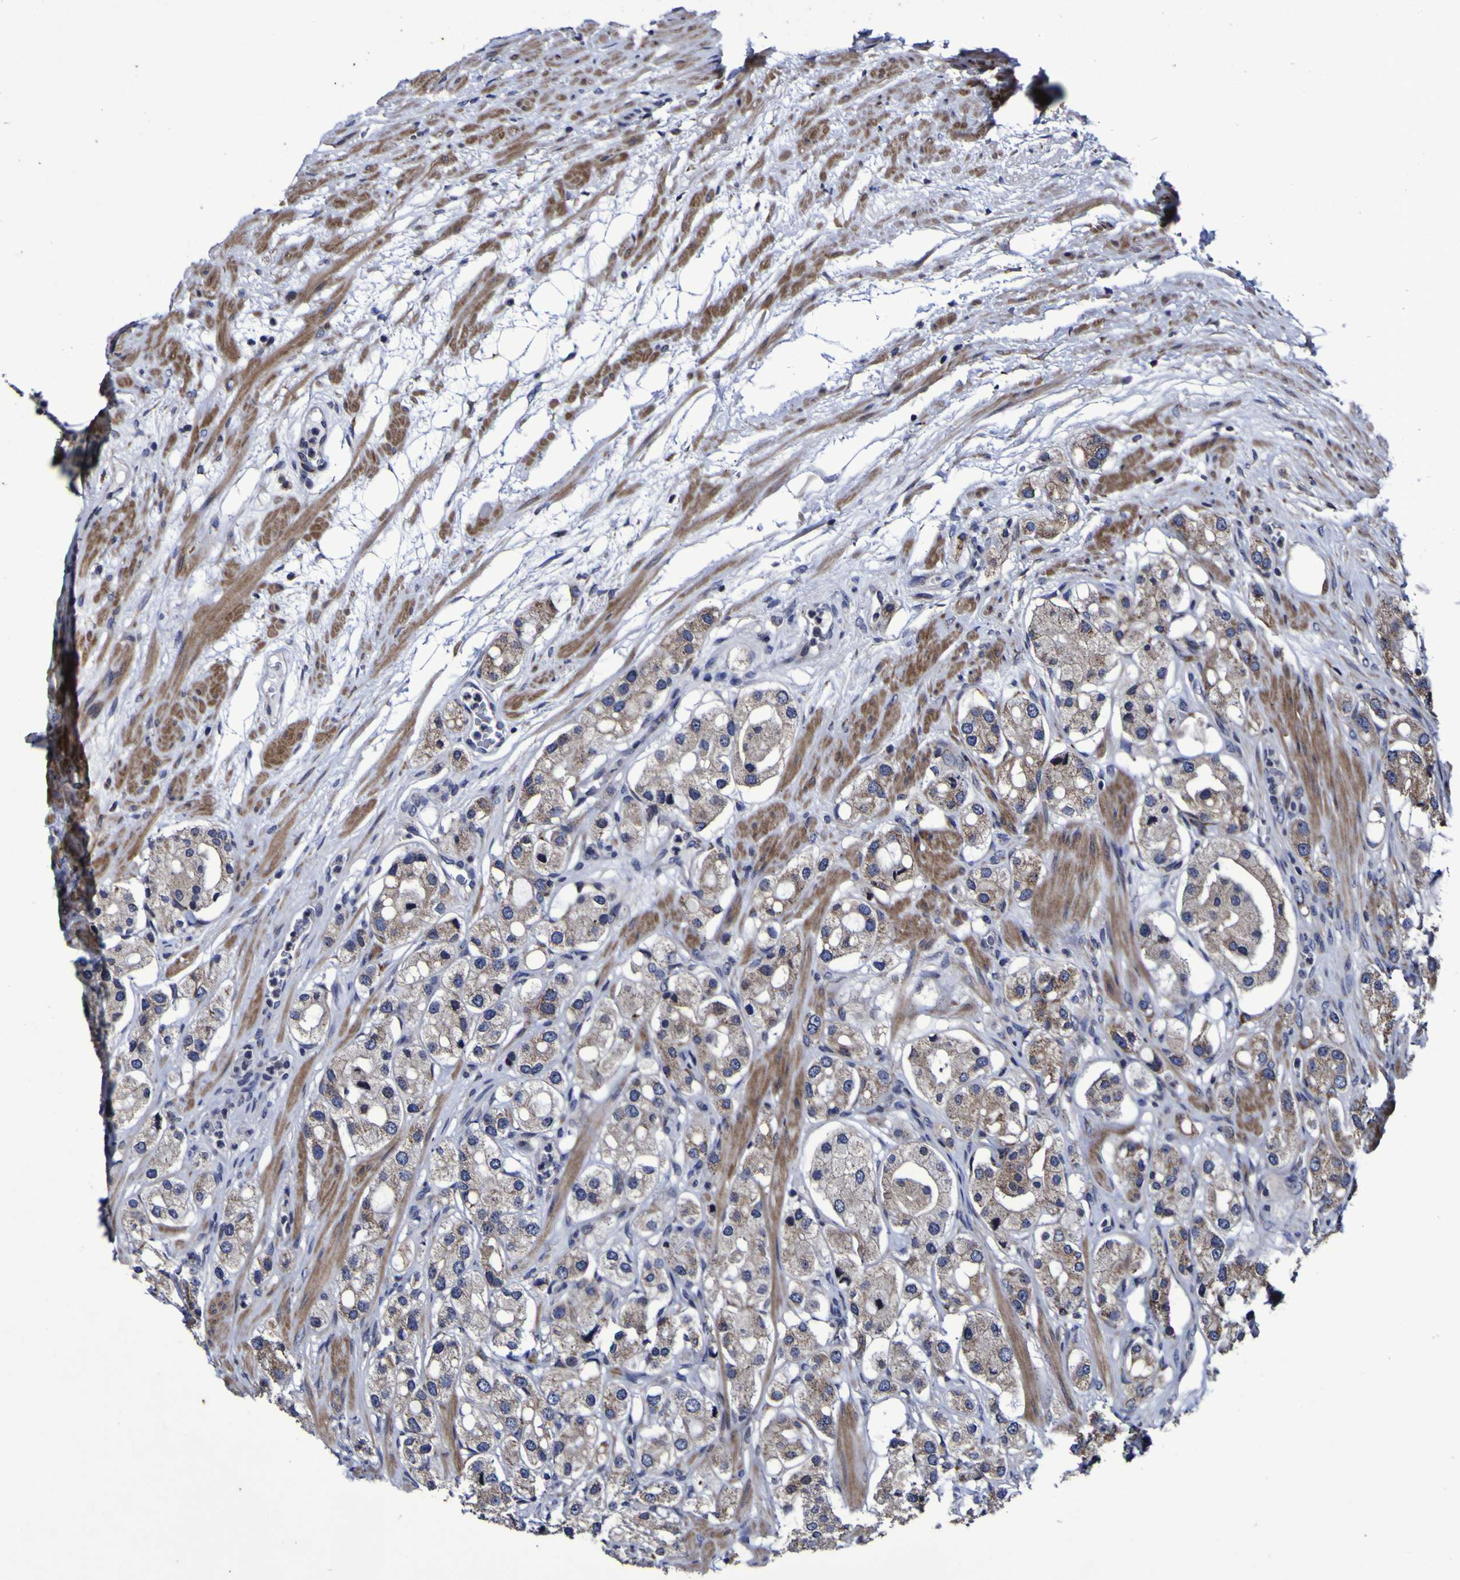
{"staining": {"intensity": "moderate", "quantity": ">75%", "location": "cytoplasmic/membranous"}, "tissue": "prostate cancer", "cell_type": "Tumor cells", "image_type": "cancer", "snomed": [{"axis": "morphology", "description": "Adenocarcinoma, High grade"}, {"axis": "topography", "description": "Prostate"}], "caption": "Adenocarcinoma (high-grade) (prostate) stained for a protein demonstrates moderate cytoplasmic/membranous positivity in tumor cells.", "gene": "P3H1", "patient": {"sex": "male", "age": 65}}